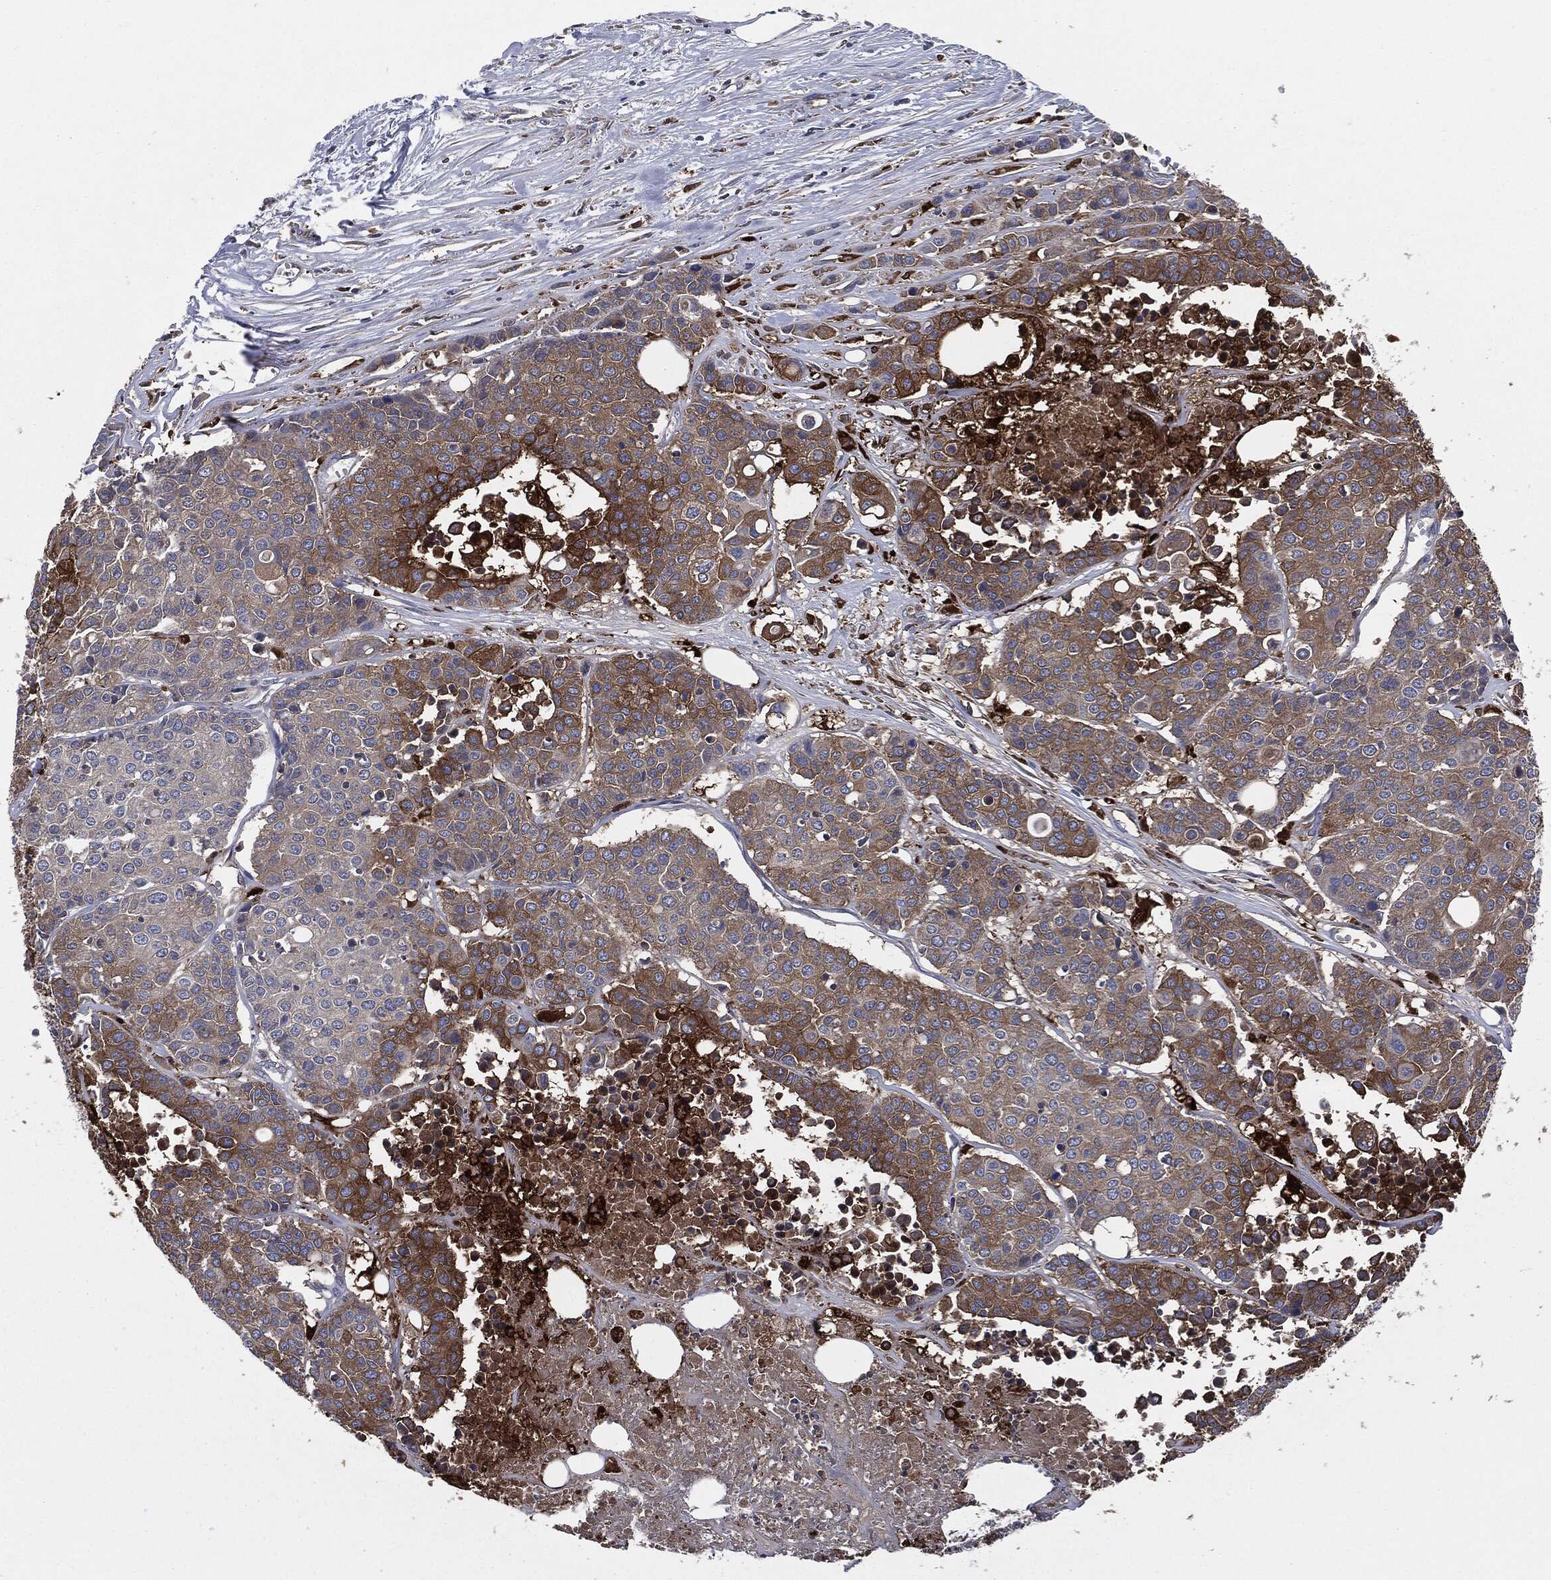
{"staining": {"intensity": "moderate", "quantity": "25%-75%", "location": "cytoplasmic/membranous"}, "tissue": "carcinoid", "cell_type": "Tumor cells", "image_type": "cancer", "snomed": [{"axis": "morphology", "description": "Carcinoid, malignant, NOS"}, {"axis": "topography", "description": "Colon"}], "caption": "Moderate cytoplasmic/membranous staining for a protein is identified in approximately 25%-75% of tumor cells of carcinoid (malignant) using immunohistochemistry (IHC).", "gene": "TMEM11", "patient": {"sex": "male", "age": 81}}